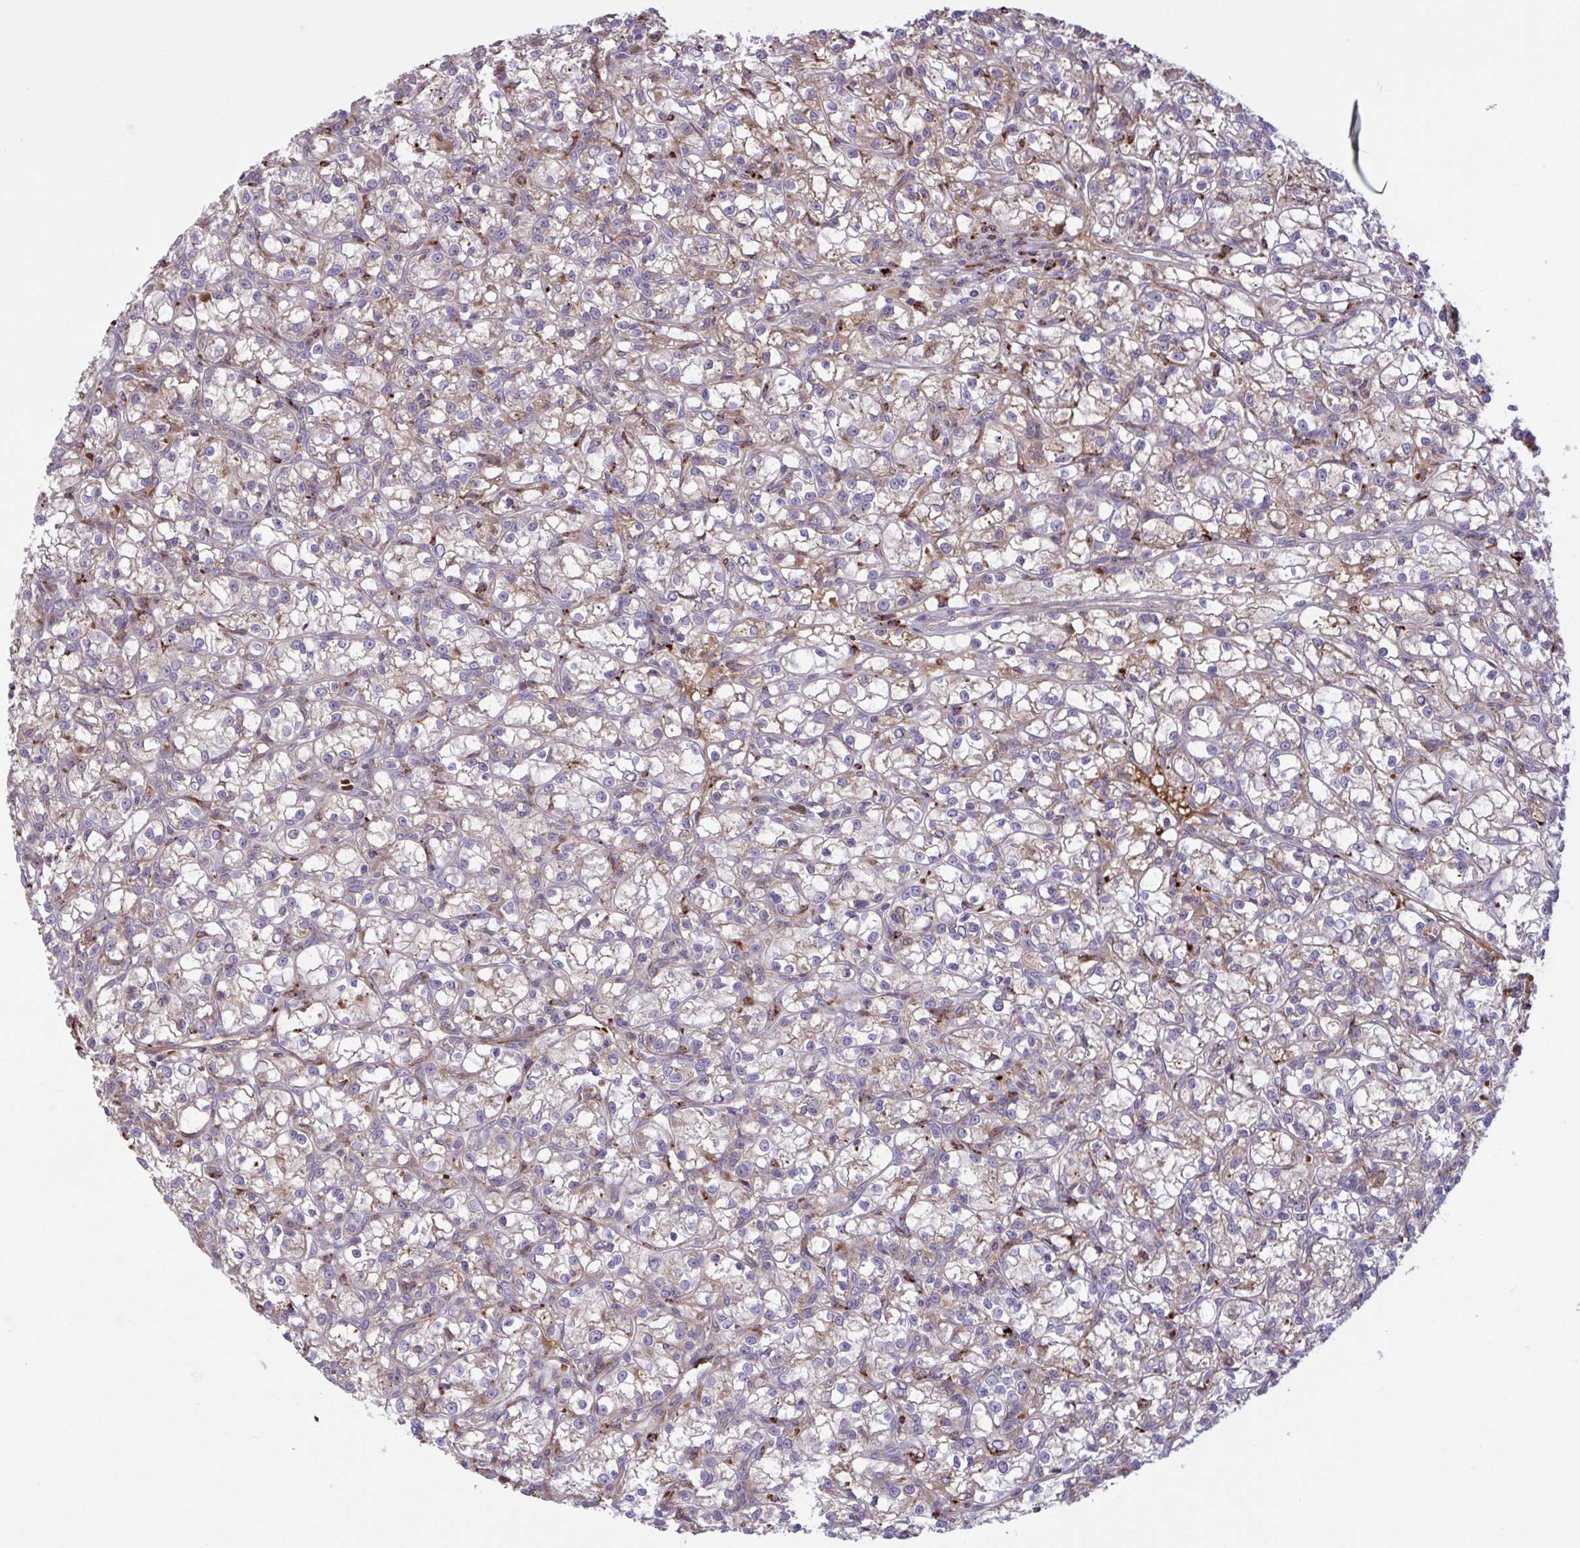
{"staining": {"intensity": "weak", "quantity": "25%-75%", "location": "cytoplasmic/membranous"}, "tissue": "renal cancer", "cell_type": "Tumor cells", "image_type": "cancer", "snomed": [{"axis": "morphology", "description": "Adenocarcinoma, NOS"}, {"axis": "topography", "description": "Kidney"}], "caption": "Renal adenocarcinoma stained for a protein displays weak cytoplasmic/membranous positivity in tumor cells.", "gene": "IL1R1", "patient": {"sex": "female", "age": 59}}